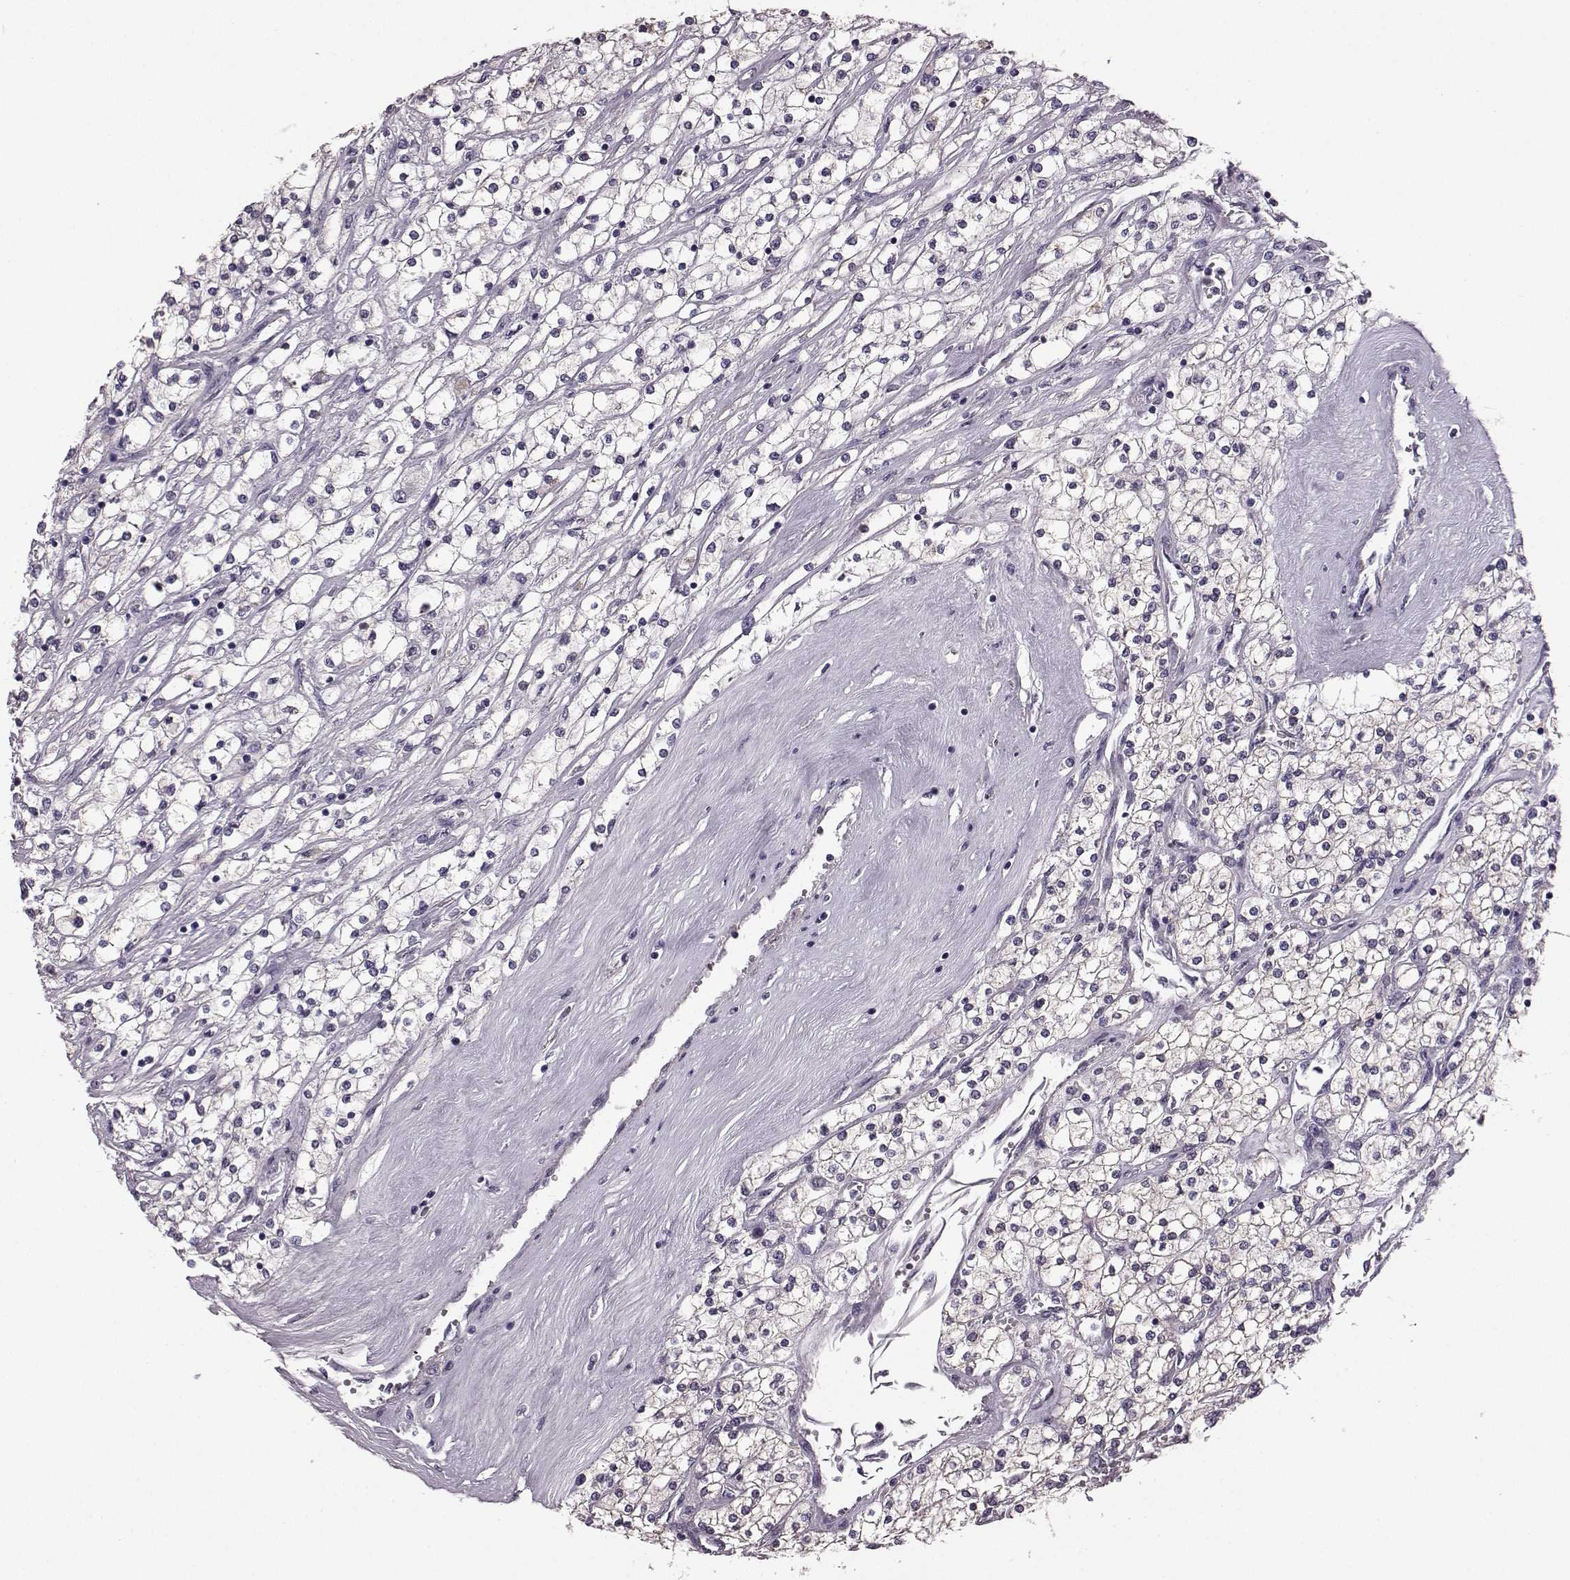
{"staining": {"intensity": "negative", "quantity": "none", "location": "none"}, "tissue": "renal cancer", "cell_type": "Tumor cells", "image_type": "cancer", "snomed": [{"axis": "morphology", "description": "Adenocarcinoma, NOS"}, {"axis": "topography", "description": "Kidney"}], "caption": "Tumor cells show no significant protein expression in renal cancer (adenocarcinoma).", "gene": "GRK1", "patient": {"sex": "male", "age": 80}}